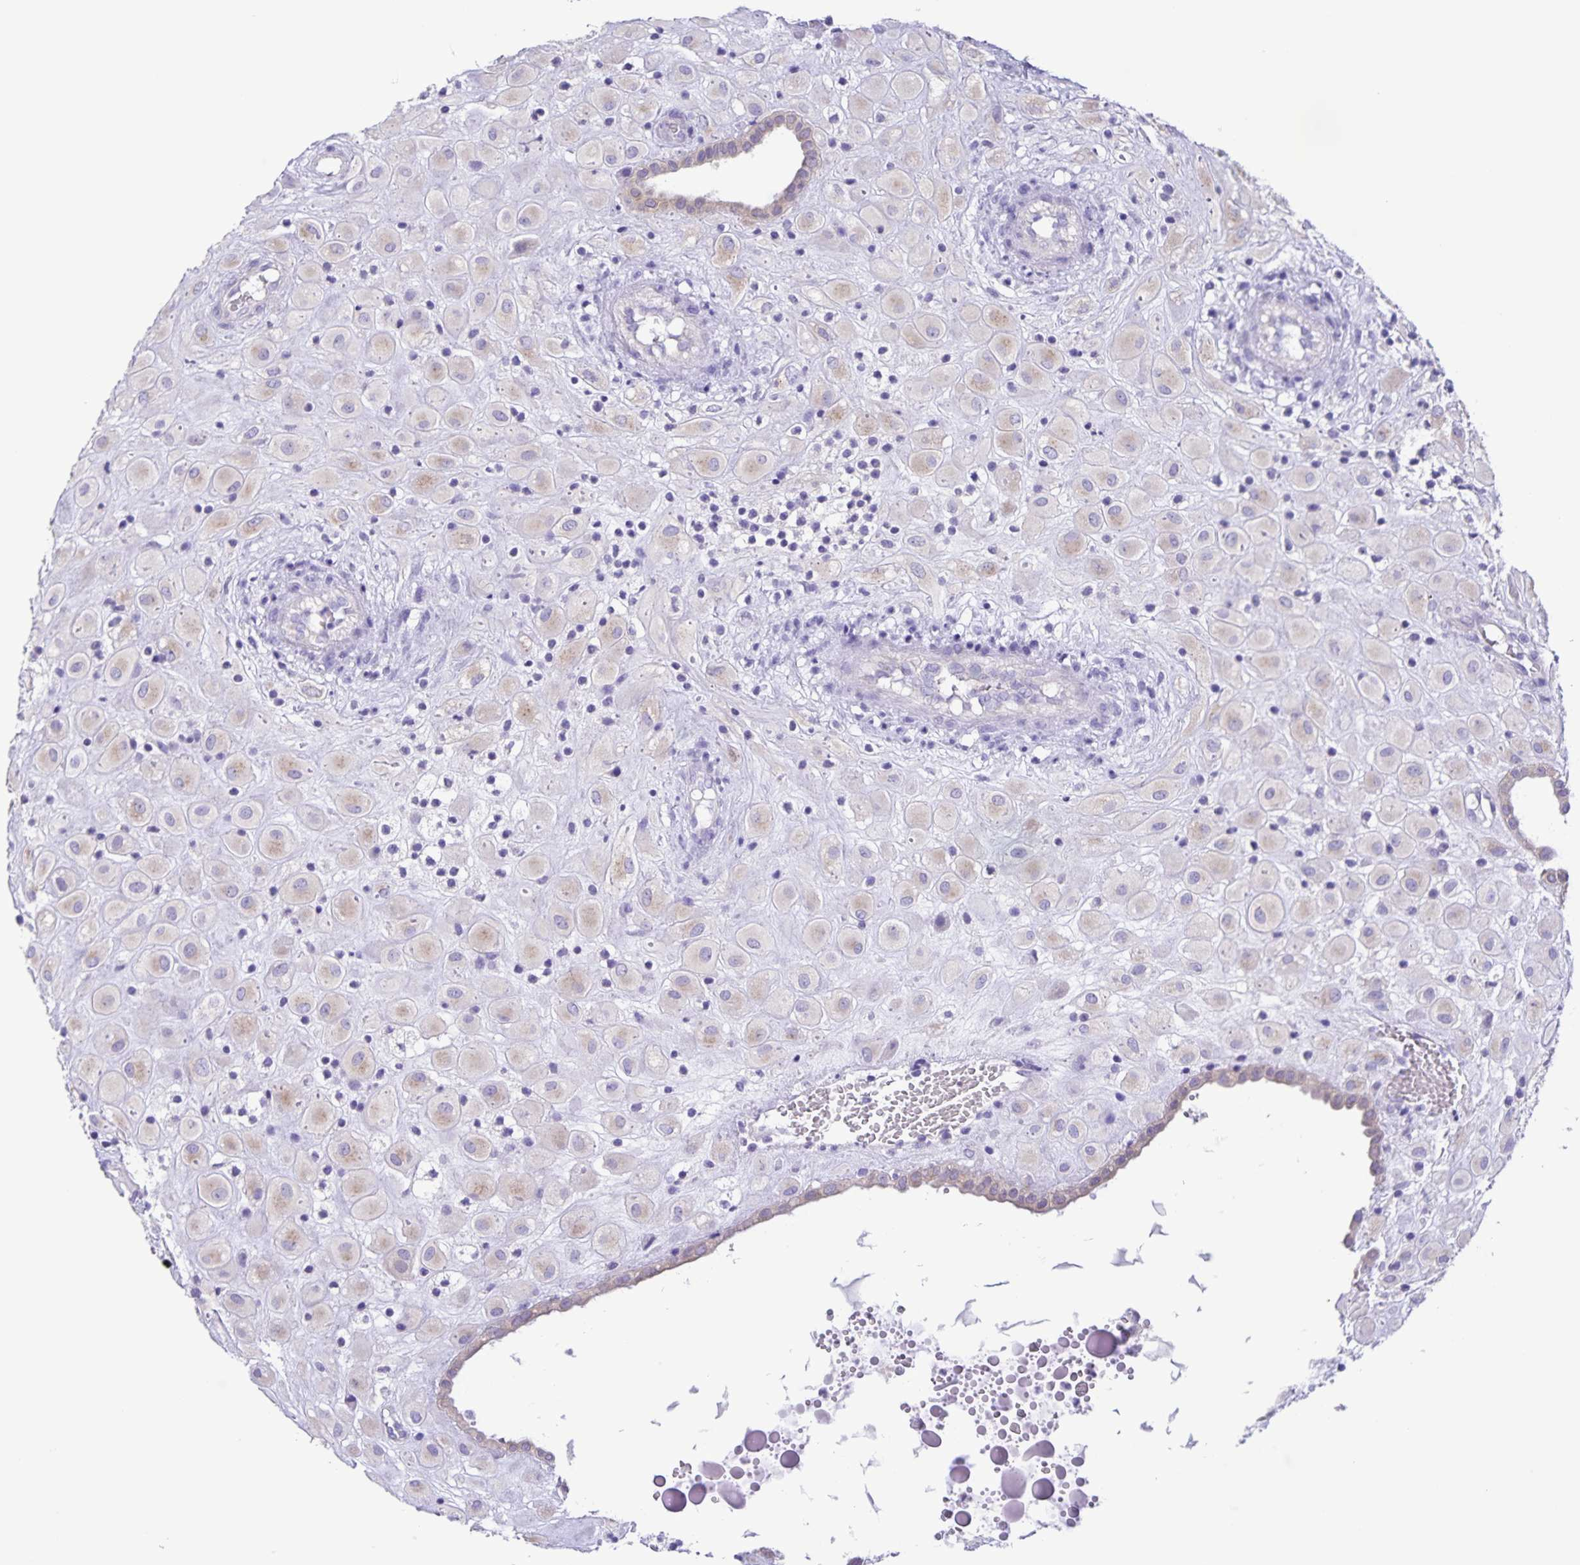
{"staining": {"intensity": "weak", "quantity": "25%-75%", "location": "cytoplasmic/membranous"}, "tissue": "placenta", "cell_type": "Decidual cells", "image_type": "normal", "snomed": [{"axis": "morphology", "description": "Normal tissue, NOS"}, {"axis": "topography", "description": "Placenta"}], "caption": "Immunohistochemistry (IHC) (DAB (3,3'-diaminobenzidine)) staining of normal placenta shows weak cytoplasmic/membranous protein expression in about 25%-75% of decidual cells. The staining was performed using DAB (3,3'-diaminobenzidine) to visualize the protein expression in brown, while the nuclei were stained in blue with hematoxylin (Magnification: 20x).", "gene": "CAPSL", "patient": {"sex": "female", "age": 24}}